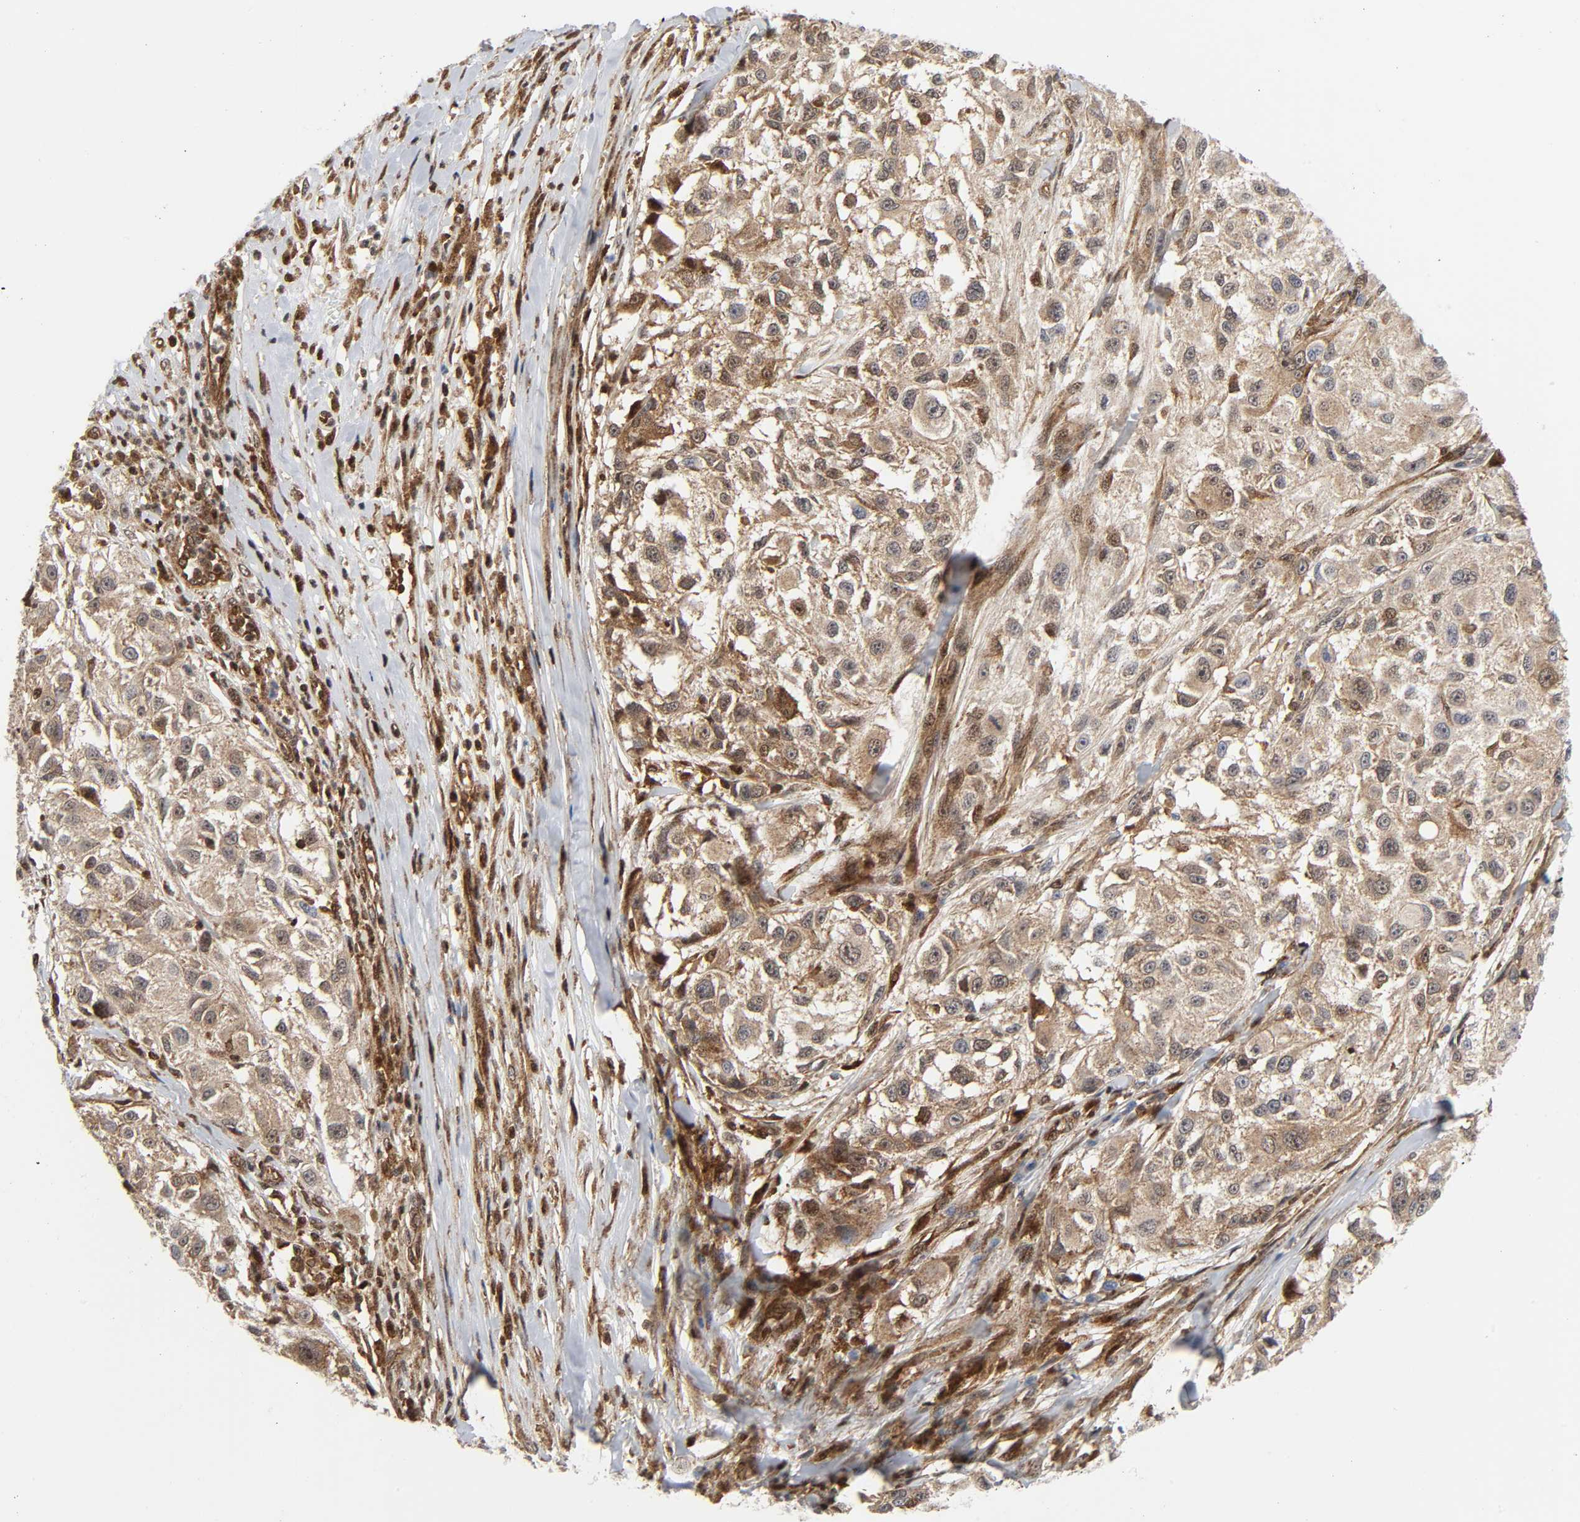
{"staining": {"intensity": "moderate", "quantity": "<25%", "location": "cytoplasmic/membranous"}, "tissue": "melanoma", "cell_type": "Tumor cells", "image_type": "cancer", "snomed": [{"axis": "morphology", "description": "Necrosis, NOS"}, {"axis": "morphology", "description": "Malignant melanoma, NOS"}, {"axis": "topography", "description": "Skin"}], "caption": "Malignant melanoma stained with a protein marker displays moderate staining in tumor cells.", "gene": "MAPK1", "patient": {"sex": "female", "age": 87}}